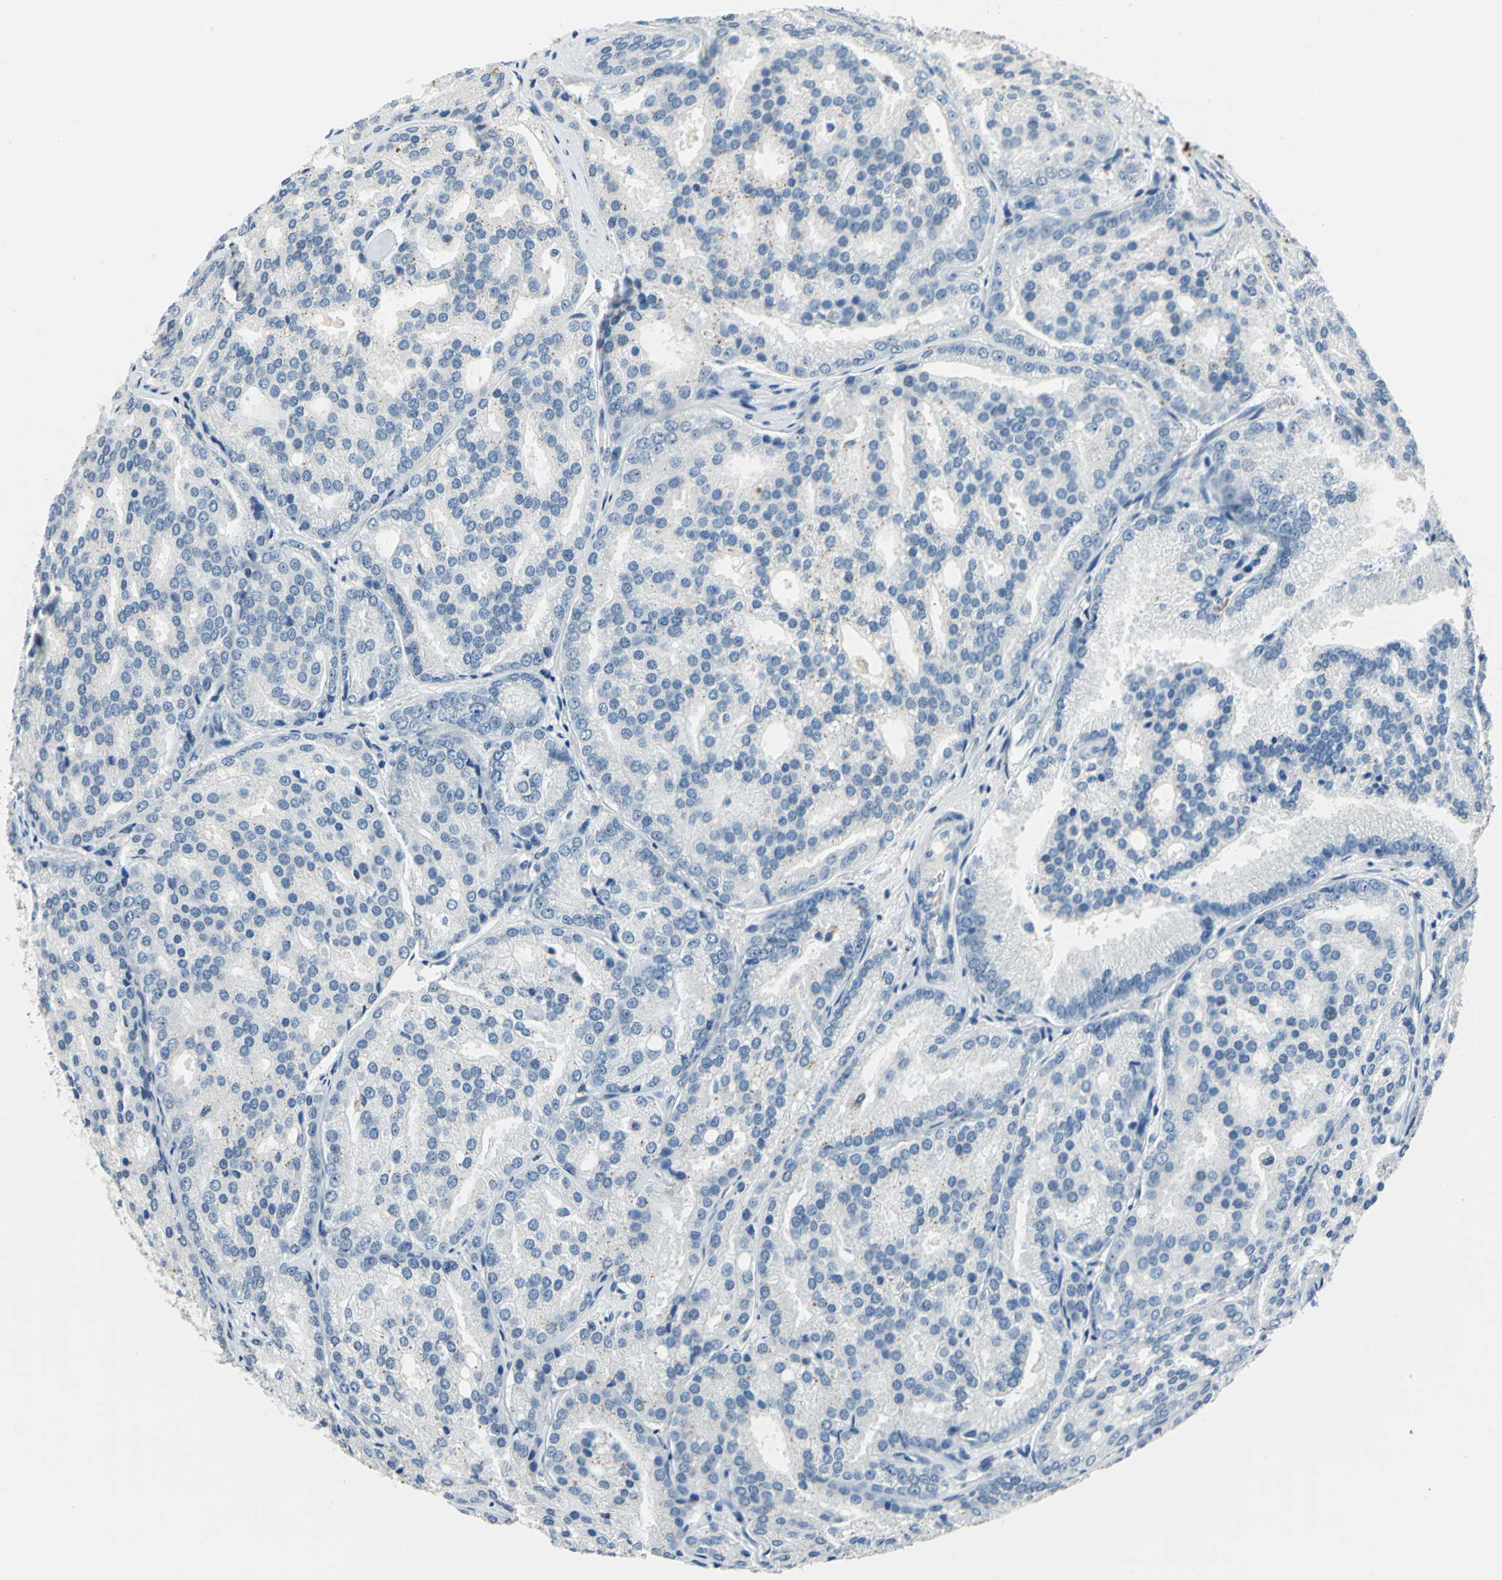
{"staining": {"intensity": "negative", "quantity": "none", "location": "none"}, "tissue": "prostate cancer", "cell_type": "Tumor cells", "image_type": "cancer", "snomed": [{"axis": "morphology", "description": "Adenocarcinoma, High grade"}, {"axis": "topography", "description": "Prostate"}], "caption": "High power microscopy histopathology image of an immunohistochemistry micrograph of adenocarcinoma (high-grade) (prostate), revealing no significant positivity in tumor cells.", "gene": "RAD17", "patient": {"sex": "male", "age": 64}}